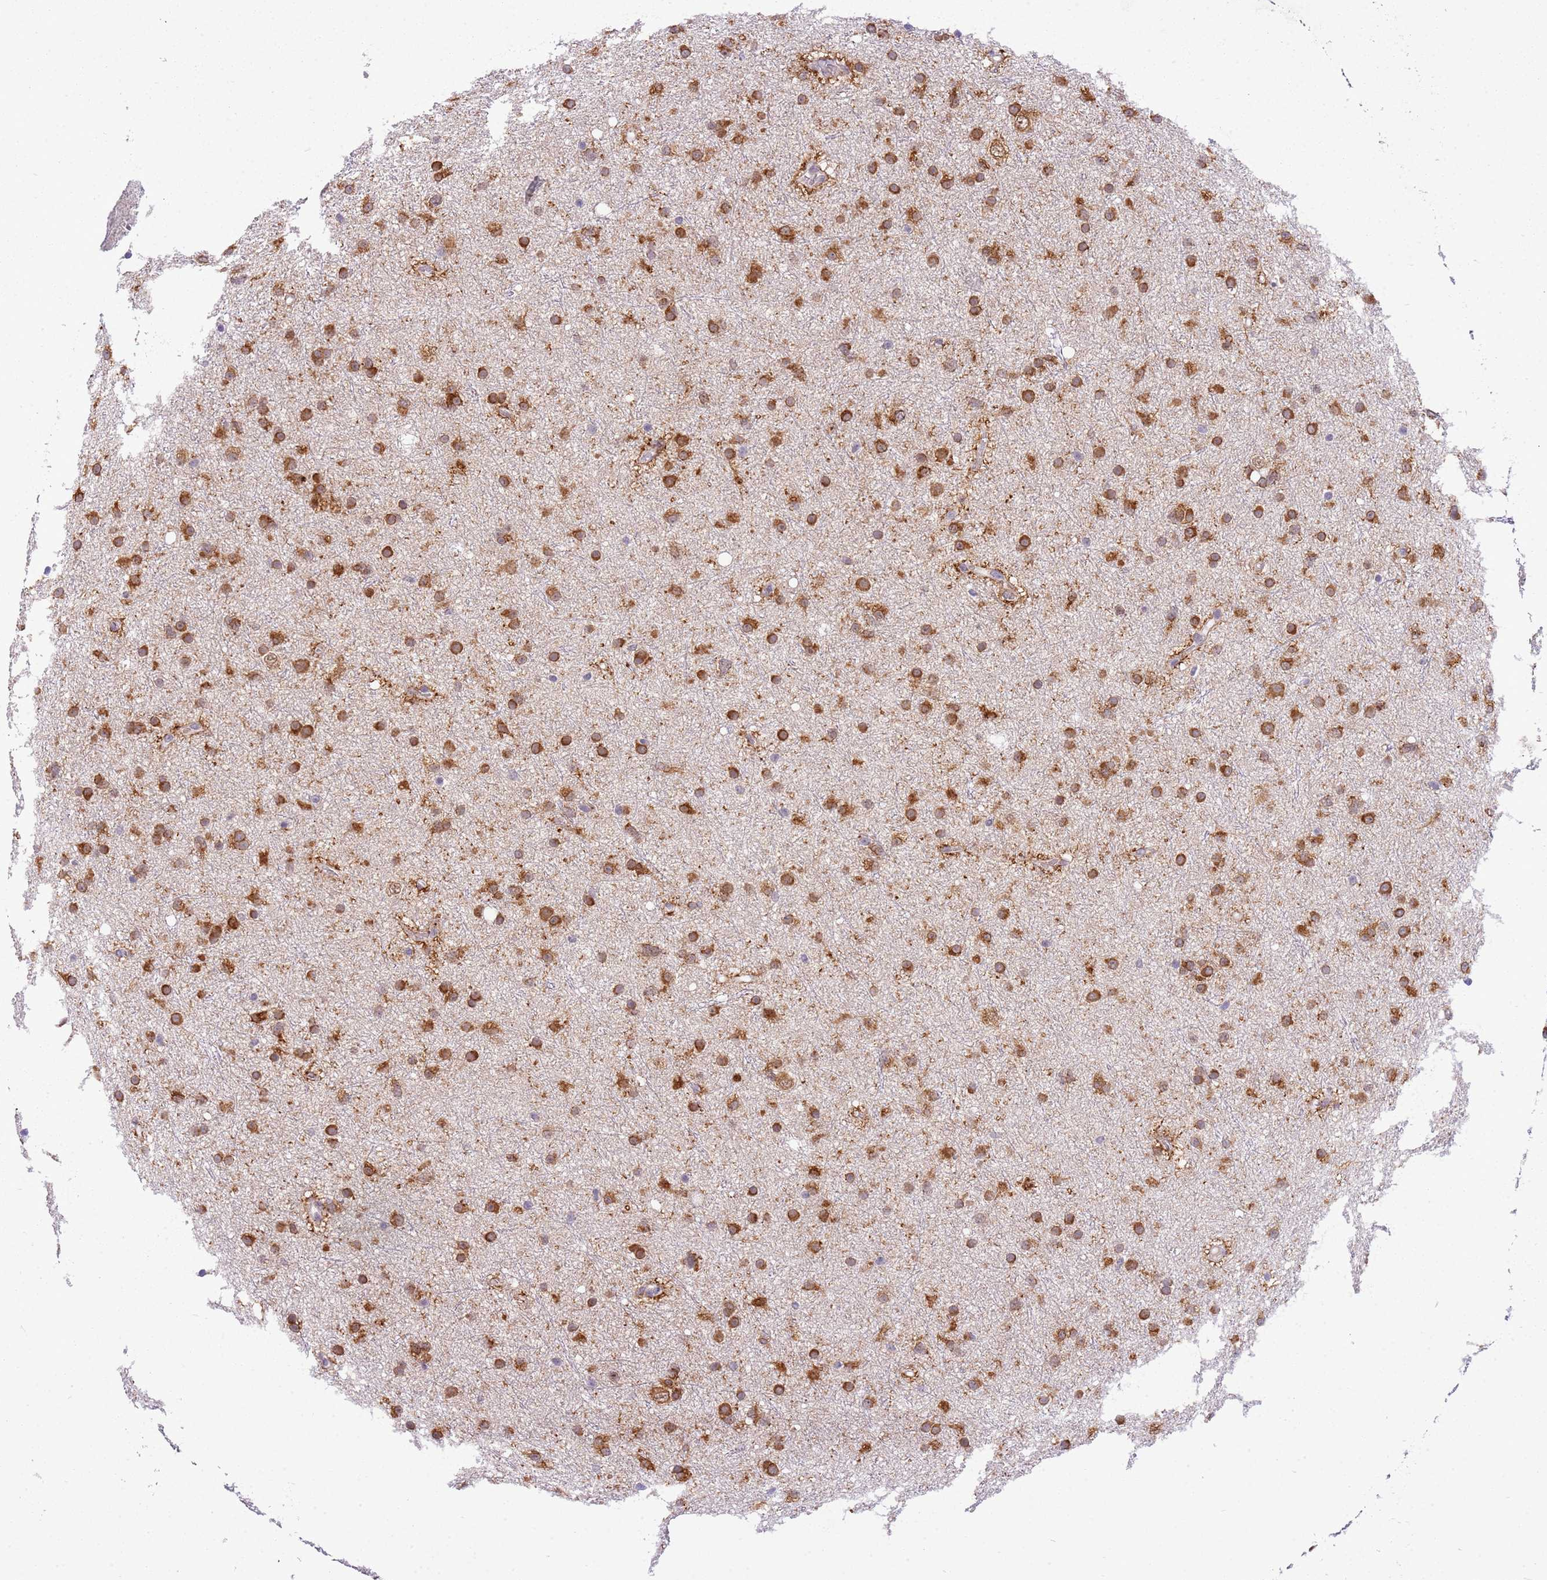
{"staining": {"intensity": "strong", "quantity": ">75%", "location": "cytoplasmic/membranous"}, "tissue": "glioma", "cell_type": "Tumor cells", "image_type": "cancer", "snomed": [{"axis": "morphology", "description": "Glioma, malignant, Low grade"}, {"axis": "topography", "description": "Cerebral cortex"}], "caption": "Glioma was stained to show a protein in brown. There is high levels of strong cytoplasmic/membranous staining in about >75% of tumor cells.", "gene": "FAM120C", "patient": {"sex": "female", "age": 39}}